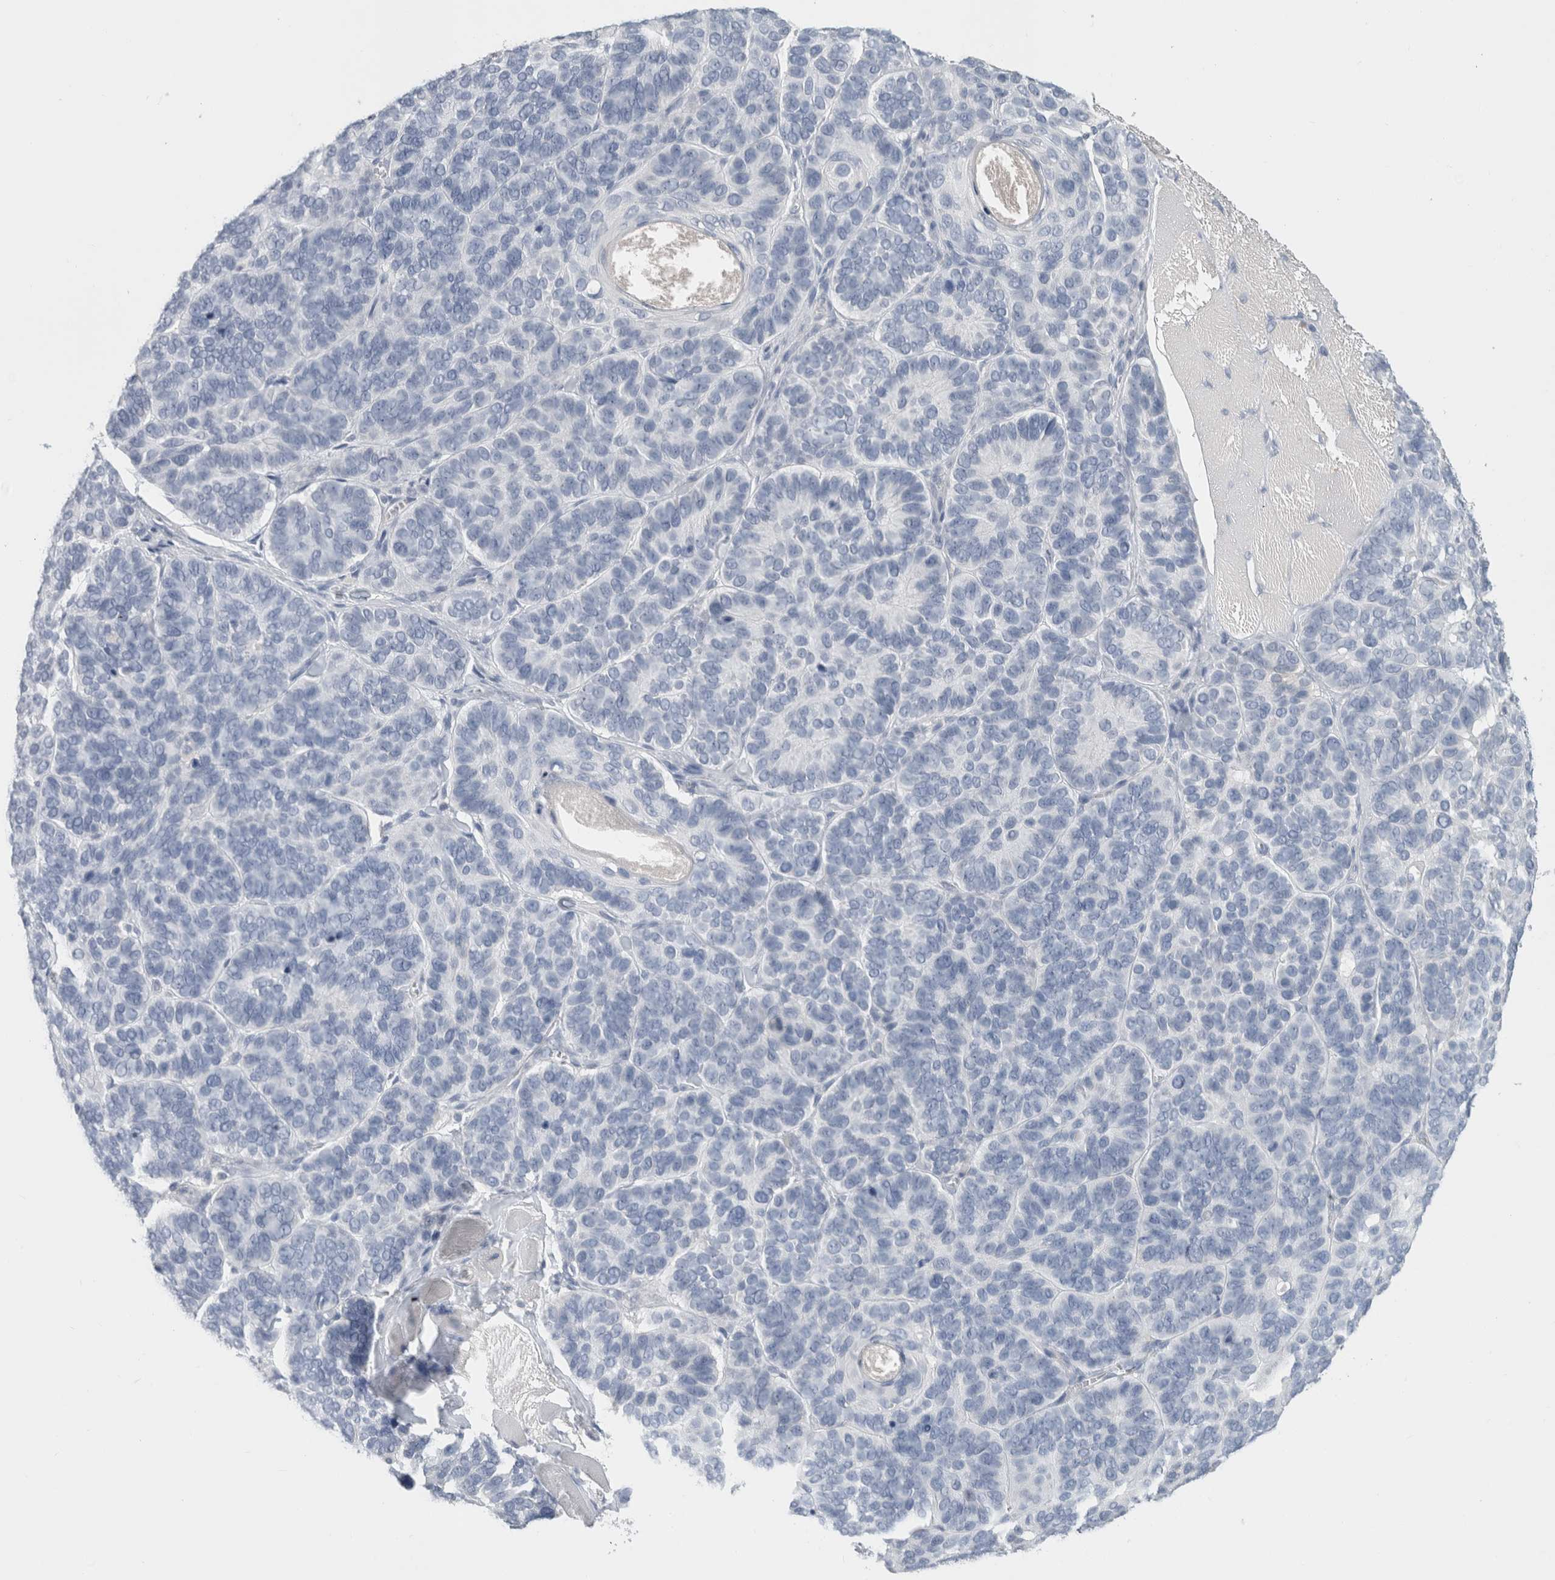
{"staining": {"intensity": "negative", "quantity": "none", "location": "none"}, "tissue": "skin cancer", "cell_type": "Tumor cells", "image_type": "cancer", "snomed": [{"axis": "morphology", "description": "Basal cell carcinoma"}, {"axis": "topography", "description": "Skin"}], "caption": "Immunohistochemical staining of skin cancer (basal cell carcinoma) exhibits no significant positivity in tumor cells.", "gene": "BCAN", "patient": {"sex": "male", "age": 62}}